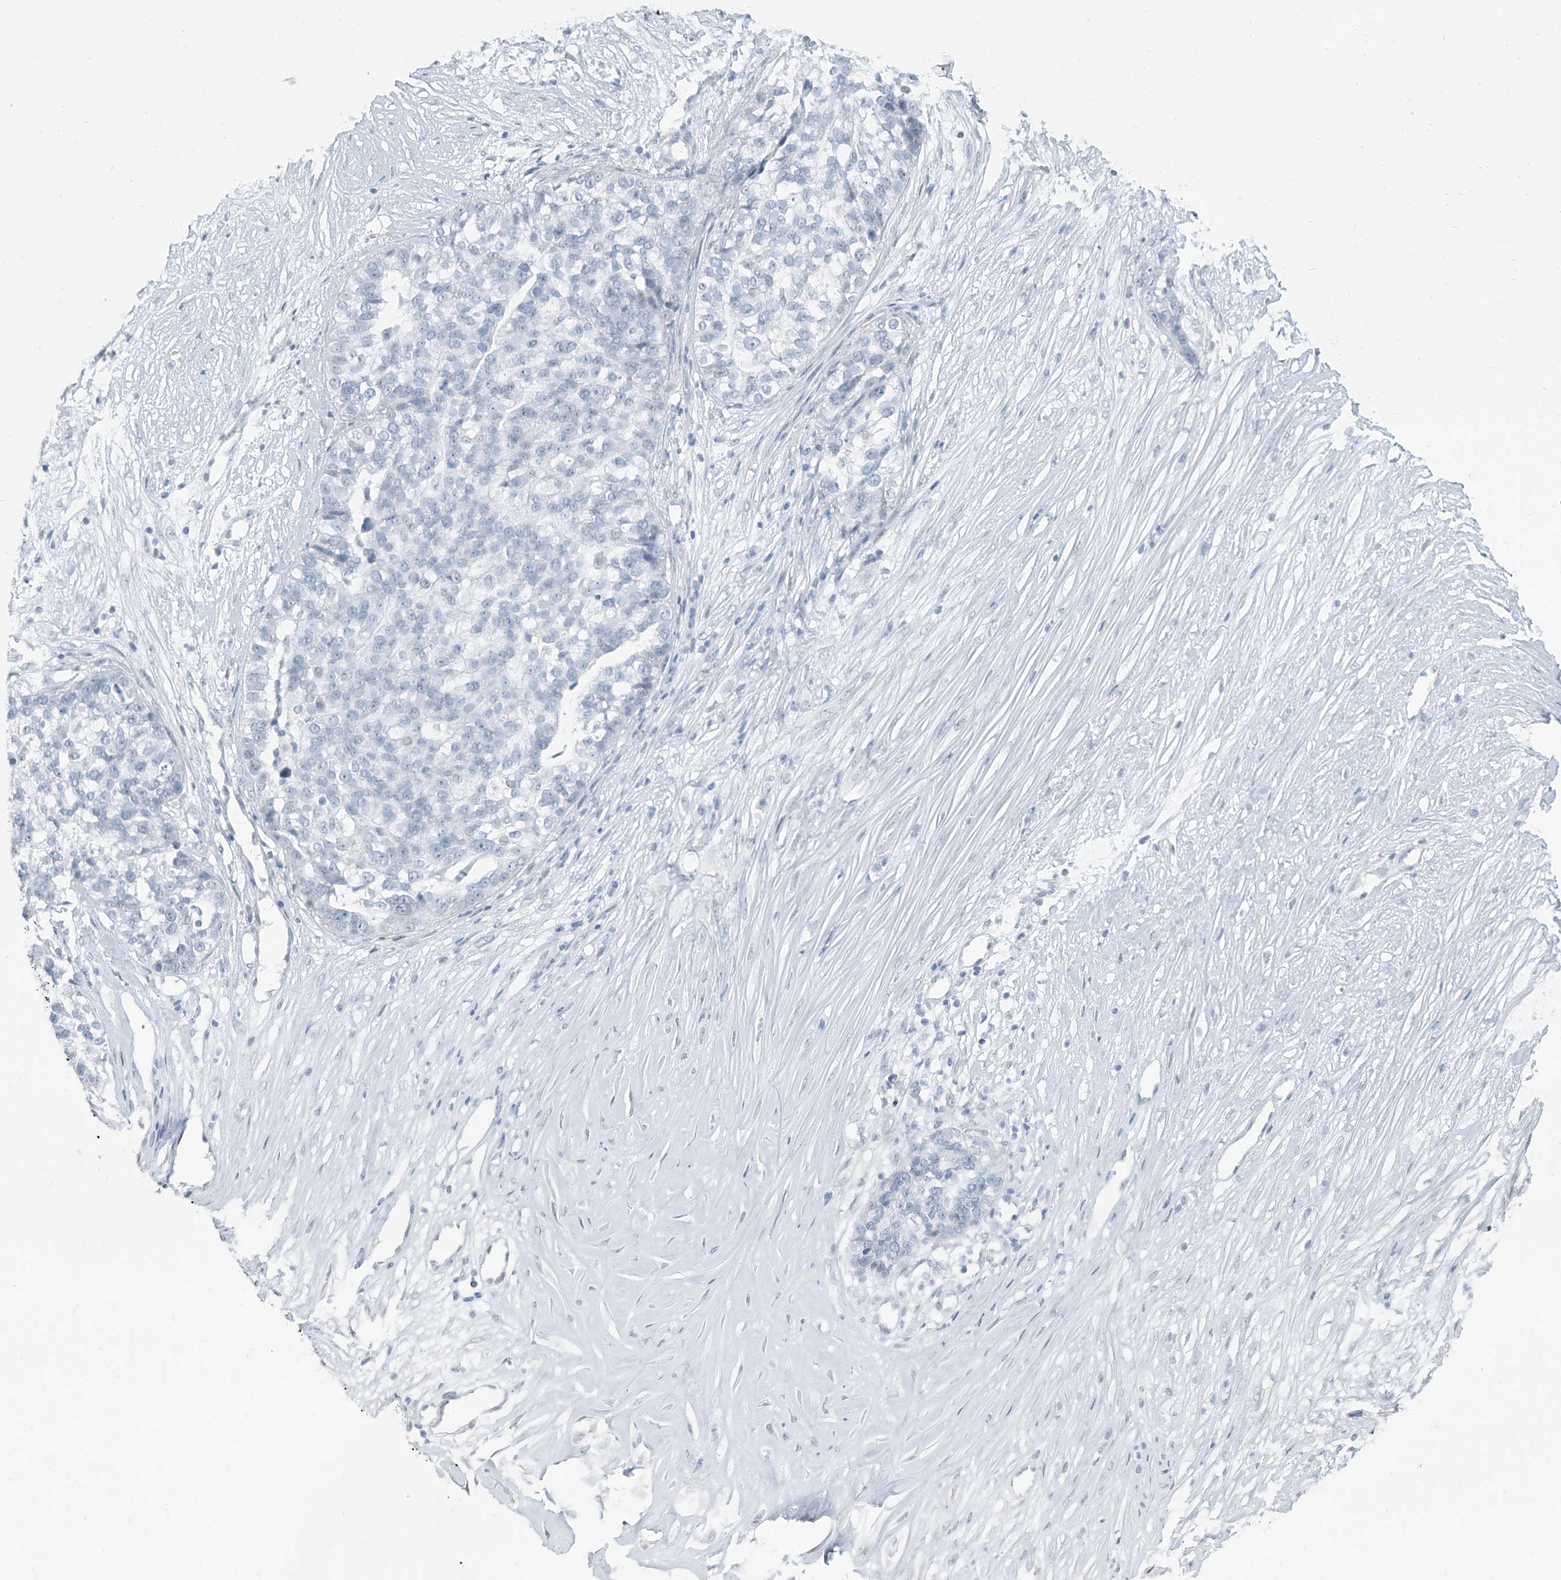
{"staining": {"intensity": "negative", "quantity": "none", "location": "none"}, "tissue": "ovarian cancer", "cell_type": "Tumor cells", "image_type": "cancer", "snomed": [{"axis": "morphology", "description": "Cystadenocarcinoma, serous, NOS"}, {"axis": "topography", "description": "Ovary"}], "caption": "Human ovarian cancer (serous cystadenocarcinoma) stained for a protein using immunohistochemistry exhibits no staining in tumor cells.", "gene": "RGN", "patient": {"sex": "female", "age": 59}}